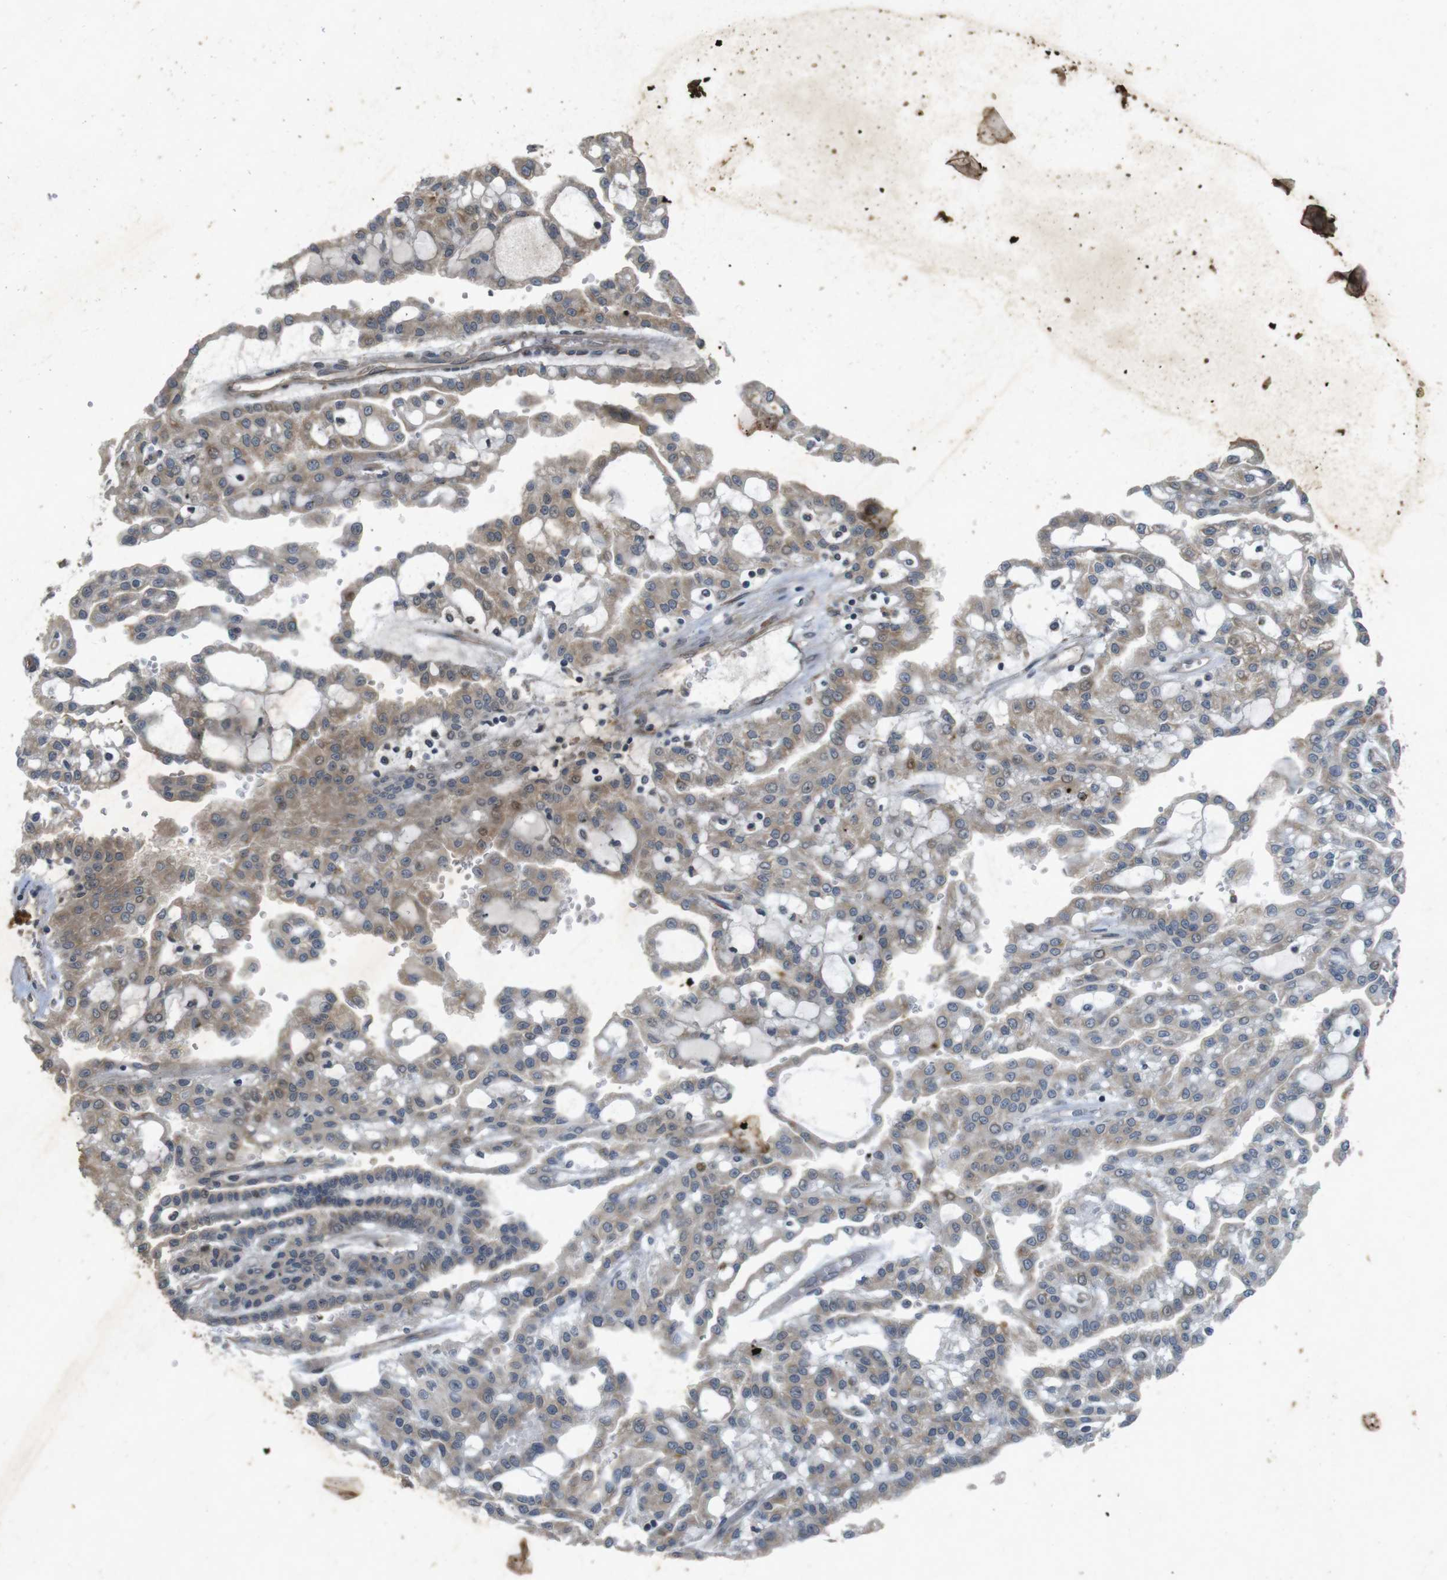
{"staining": {"intensity": "weak", "quantity": ">75%", "location": "cytoplasmic/membranous"}, "tissue": "renal cancer", "cell_type": "Tumor cells", "image_type": "cancer", "snomed": [{"axis": "morphology", "description": "Adenocarcinoma, NOS"}, {"axis": "topography", "description": "Kidney"}], "caption": "Immunohistochemistry (IHC) (DAB) staining of human adenocarcinoma (renal) displays weak cytoplasmic/membranous protein positivity in approximately >75% of tumor cells.", "gene": "FLCN", "patient": {"sex": "male", "age": 63}}